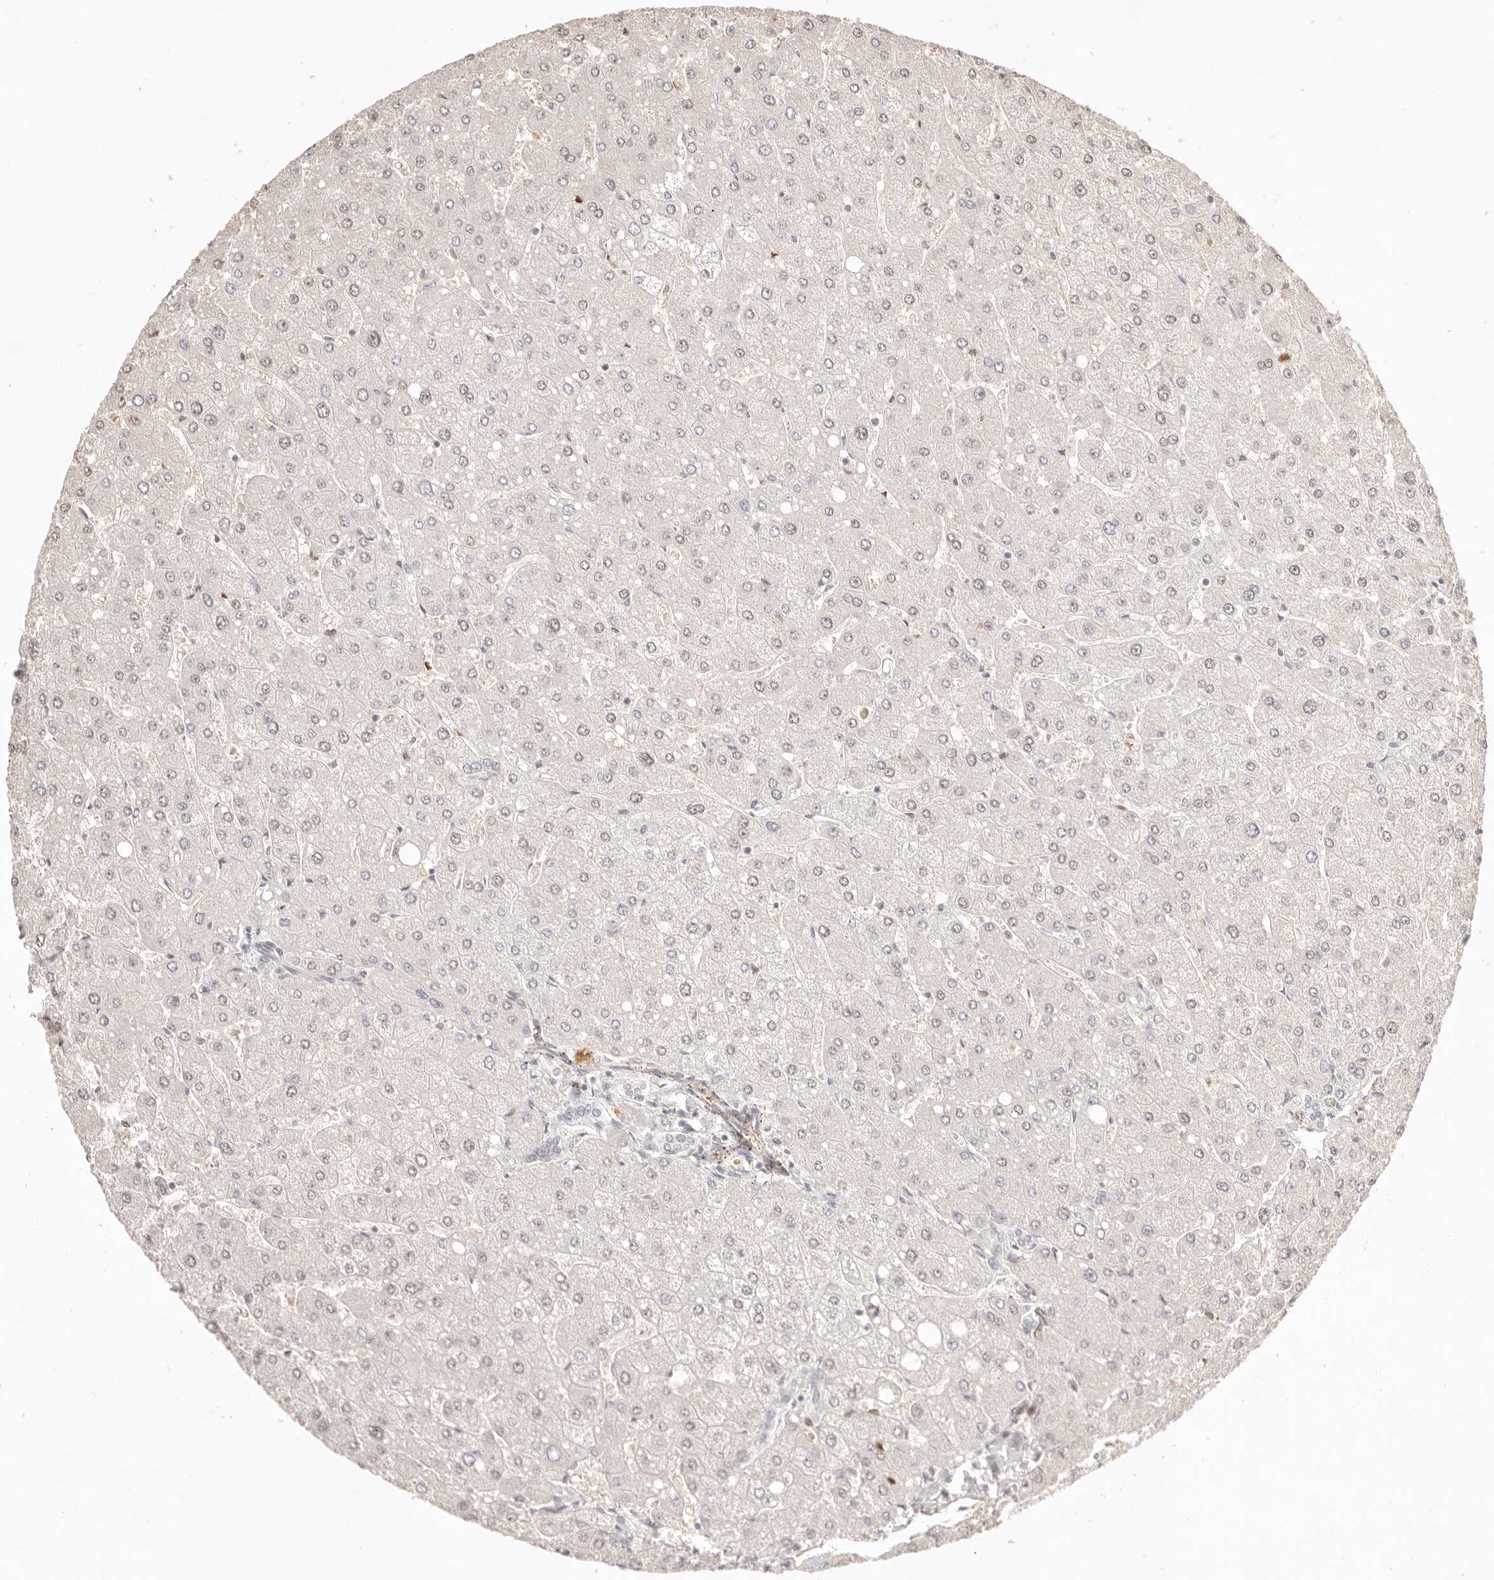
{"staining": {"intensity": "negative", "quantity": "none", "location": "none"}, "tissue": "liver", "cell_type": "Cholangiocytes", "image_type": "normal", "snomed": [{"axis": "morphology", "description": "Normal tissue, NOS"}, {"axis": "topography", "description": "Liver"}], "caption": "This is an immunohistochemistry (IHC) photomicrograph of normal human liver. There is no positivity in cholangiocytes.", "gene": "MEP1A", "patient": {"sex": "male", "age": 55}}